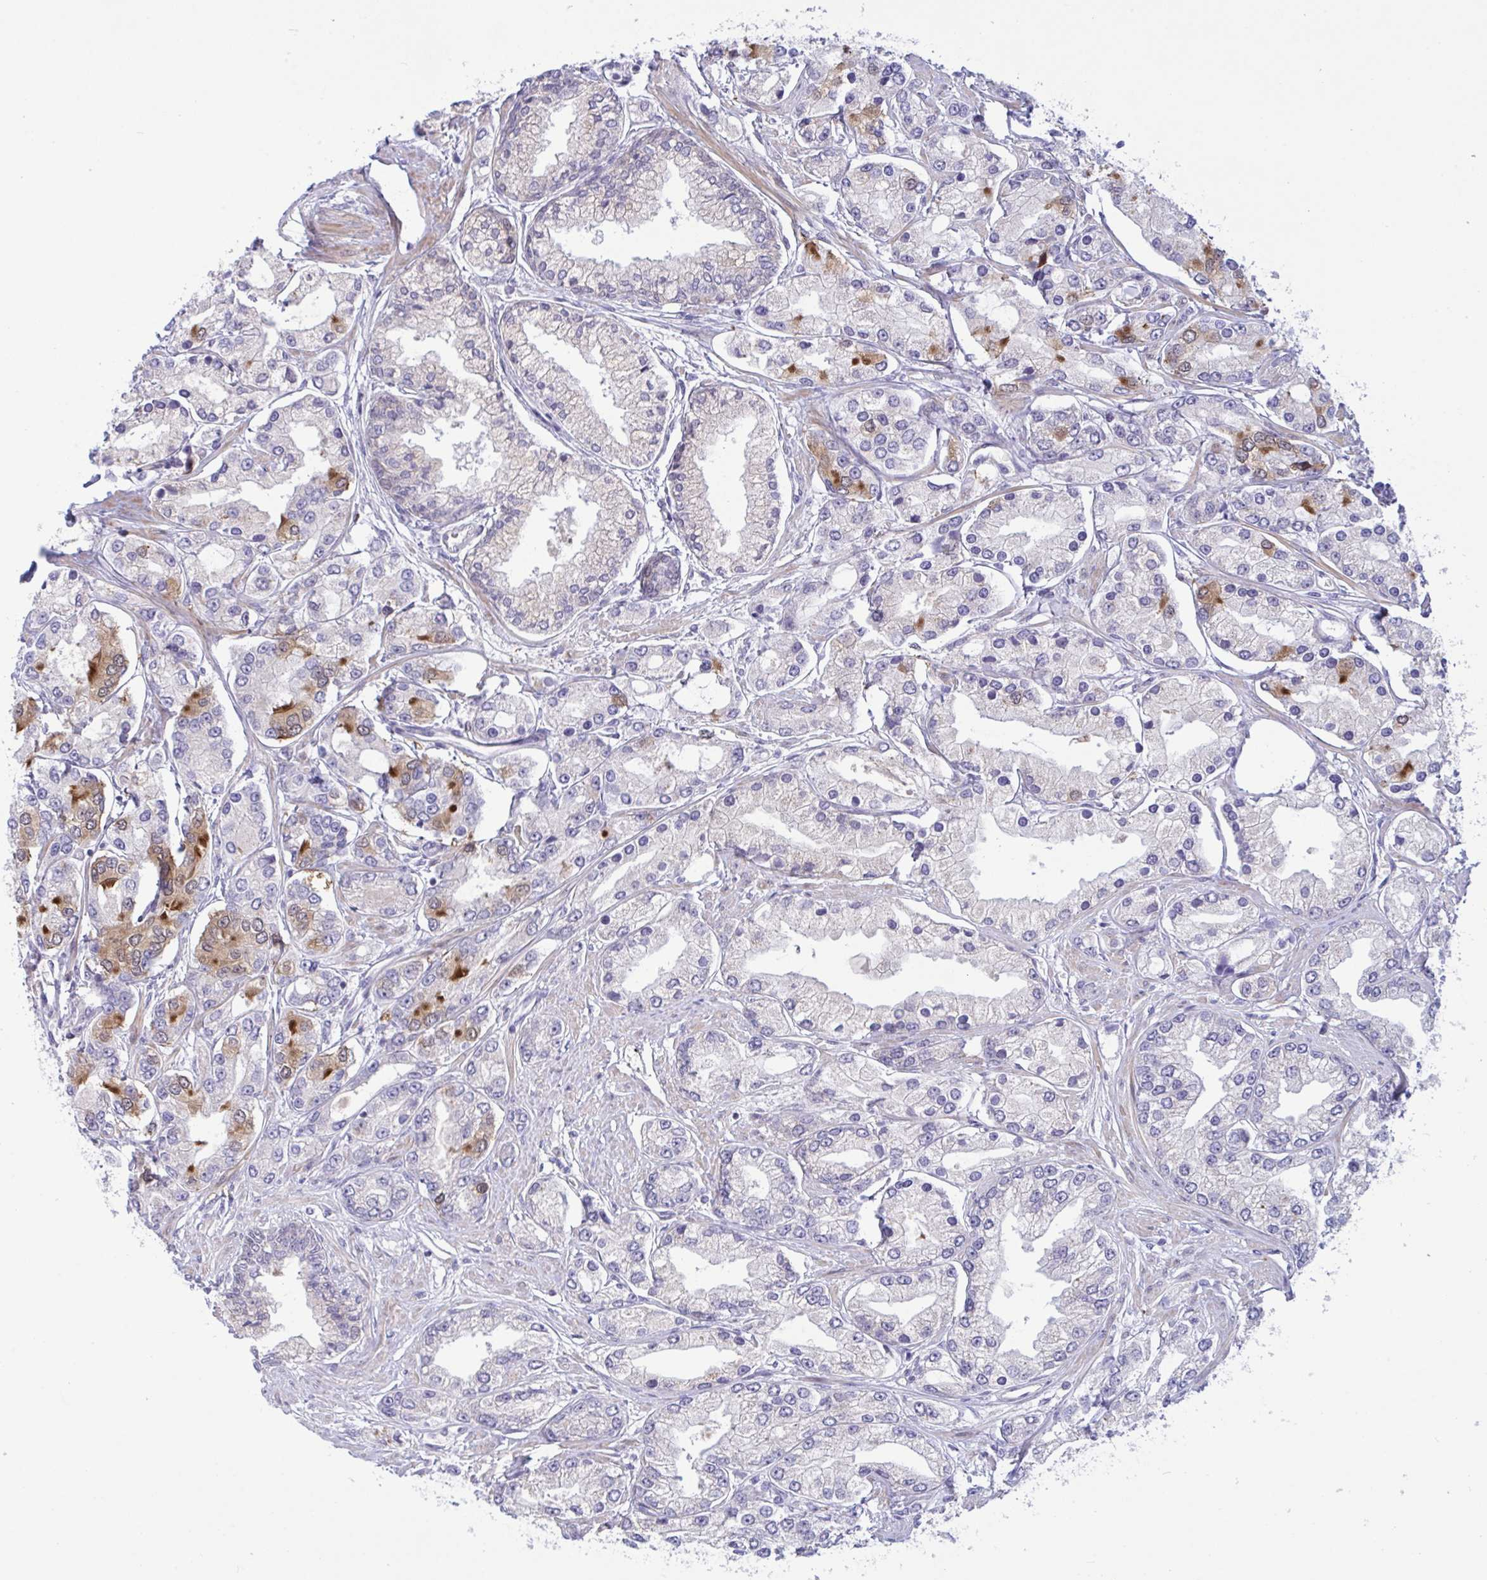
{"staining": {"intensity": "strong", "quantity": "<25%", "location": "cytoplasmic/membranous"}, "tissue": "prostate cancer", "cell_type": "Tumor cells", "image_type": "cancer", "snomed": [{"axis": "morphology", "description": "Adenocarcinoma, High grade"}, {"axis": "topography", "description": "Prostate"}], "caption": "This photomicrograph demonstrates prostate cancer stained with IHC to label a protein in brown. The cytoplasmic/membranous of tumor cells show strong positivity for the protein. Nuclei are counter-stained blue.", "gene": "VWC2", "patient": {"sex": "male", "age": 66}}